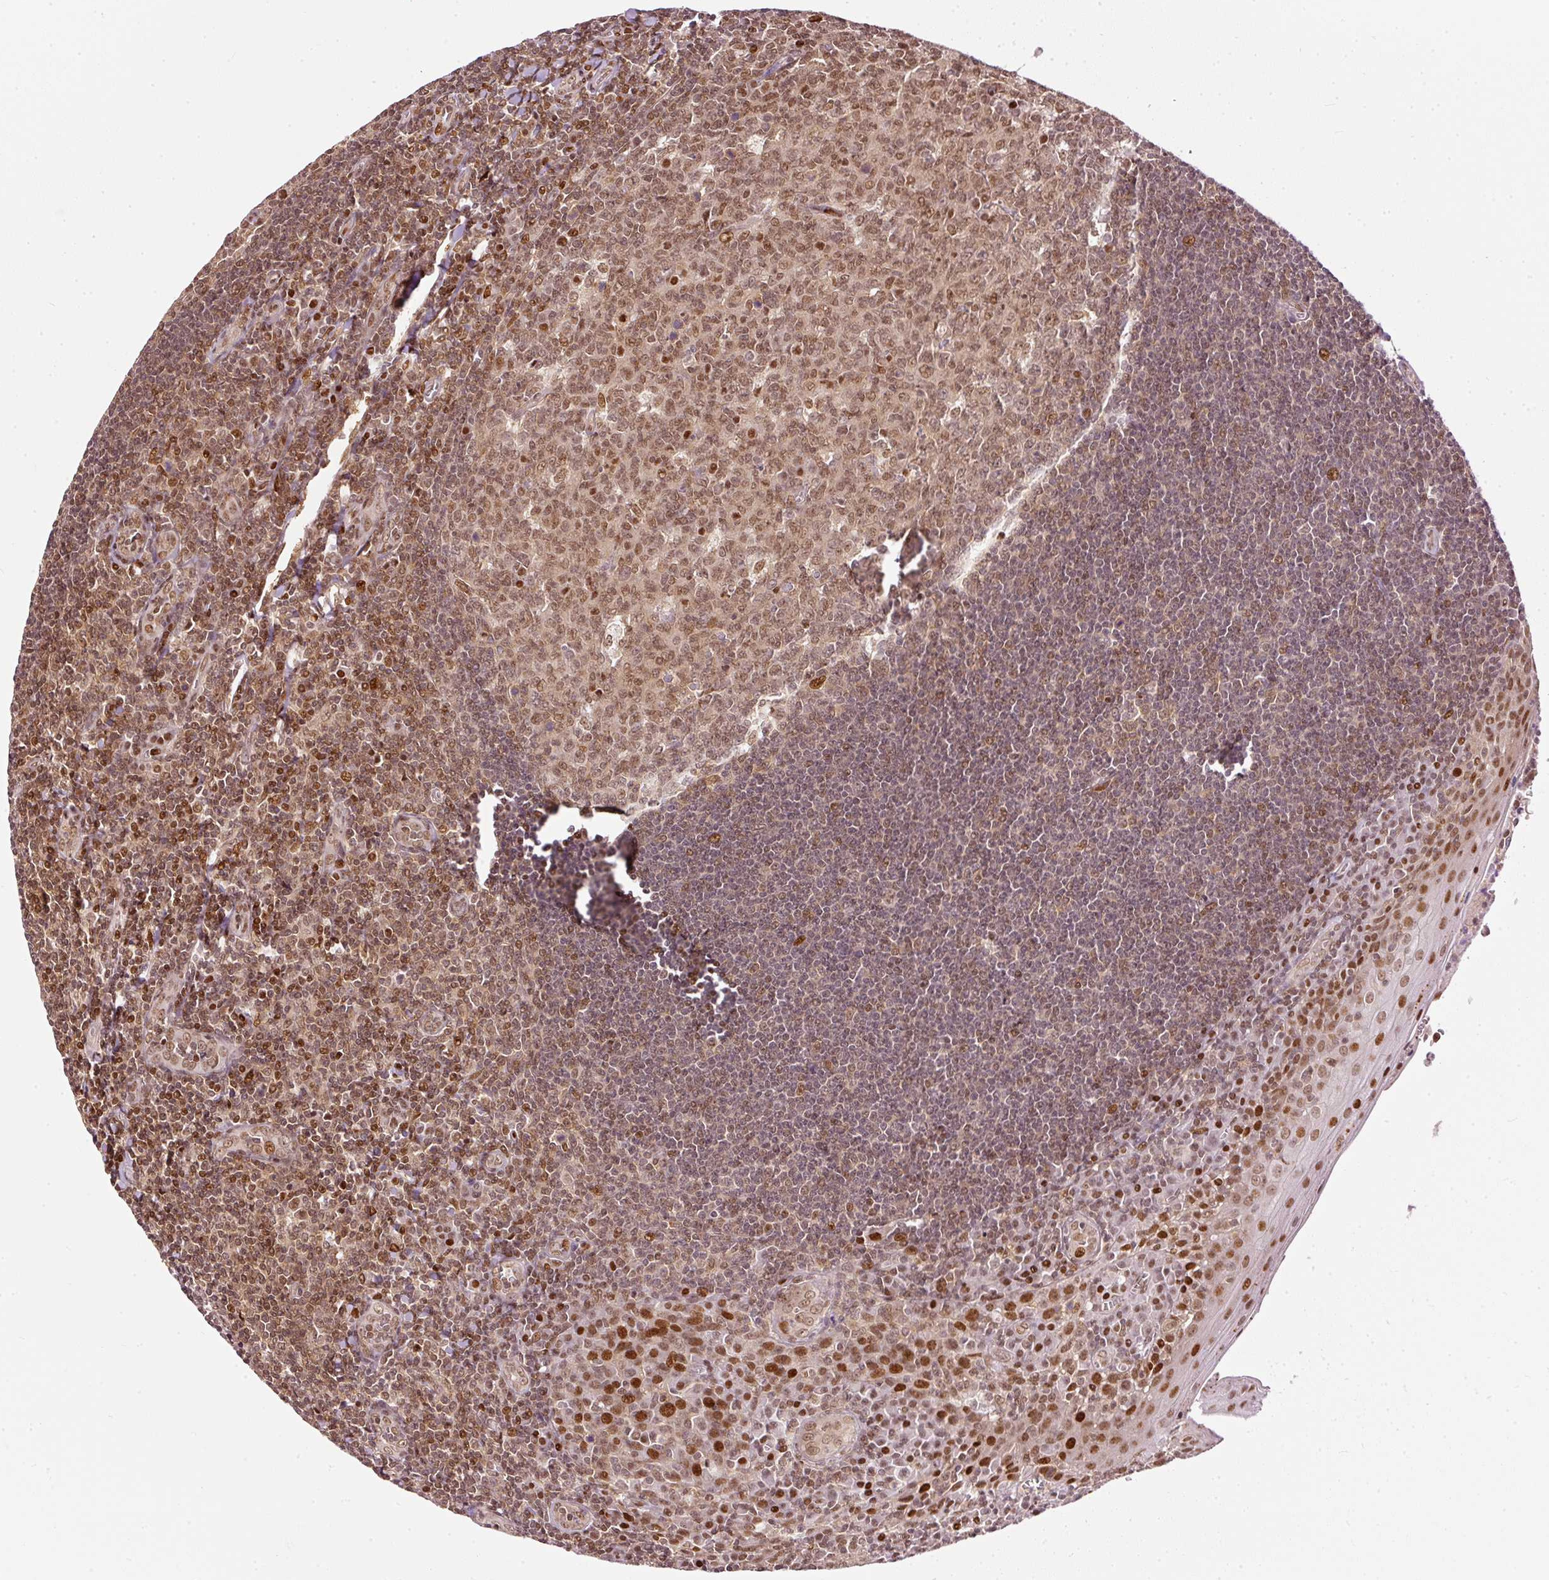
{"staining": {"intensity": "moderate", "quantity": ">75%", "location": "nuclear"}, "tissue": "tonsil", "cell_type": "Germinal center cells", "image_type": "normal", "snomed": [{"axis": "morphology", "description": "Normal tissue, NOS"}, {"axis": "topography", "description": "Tonsil"}], "caption": "Tonsil stained for a protein shows moderate nuclear positivity in germinal center cells. (IHC, brightfield microscopy, high magnification).", "gene": "ZNF778", "patient": {"sex": "male", "age": 27}}